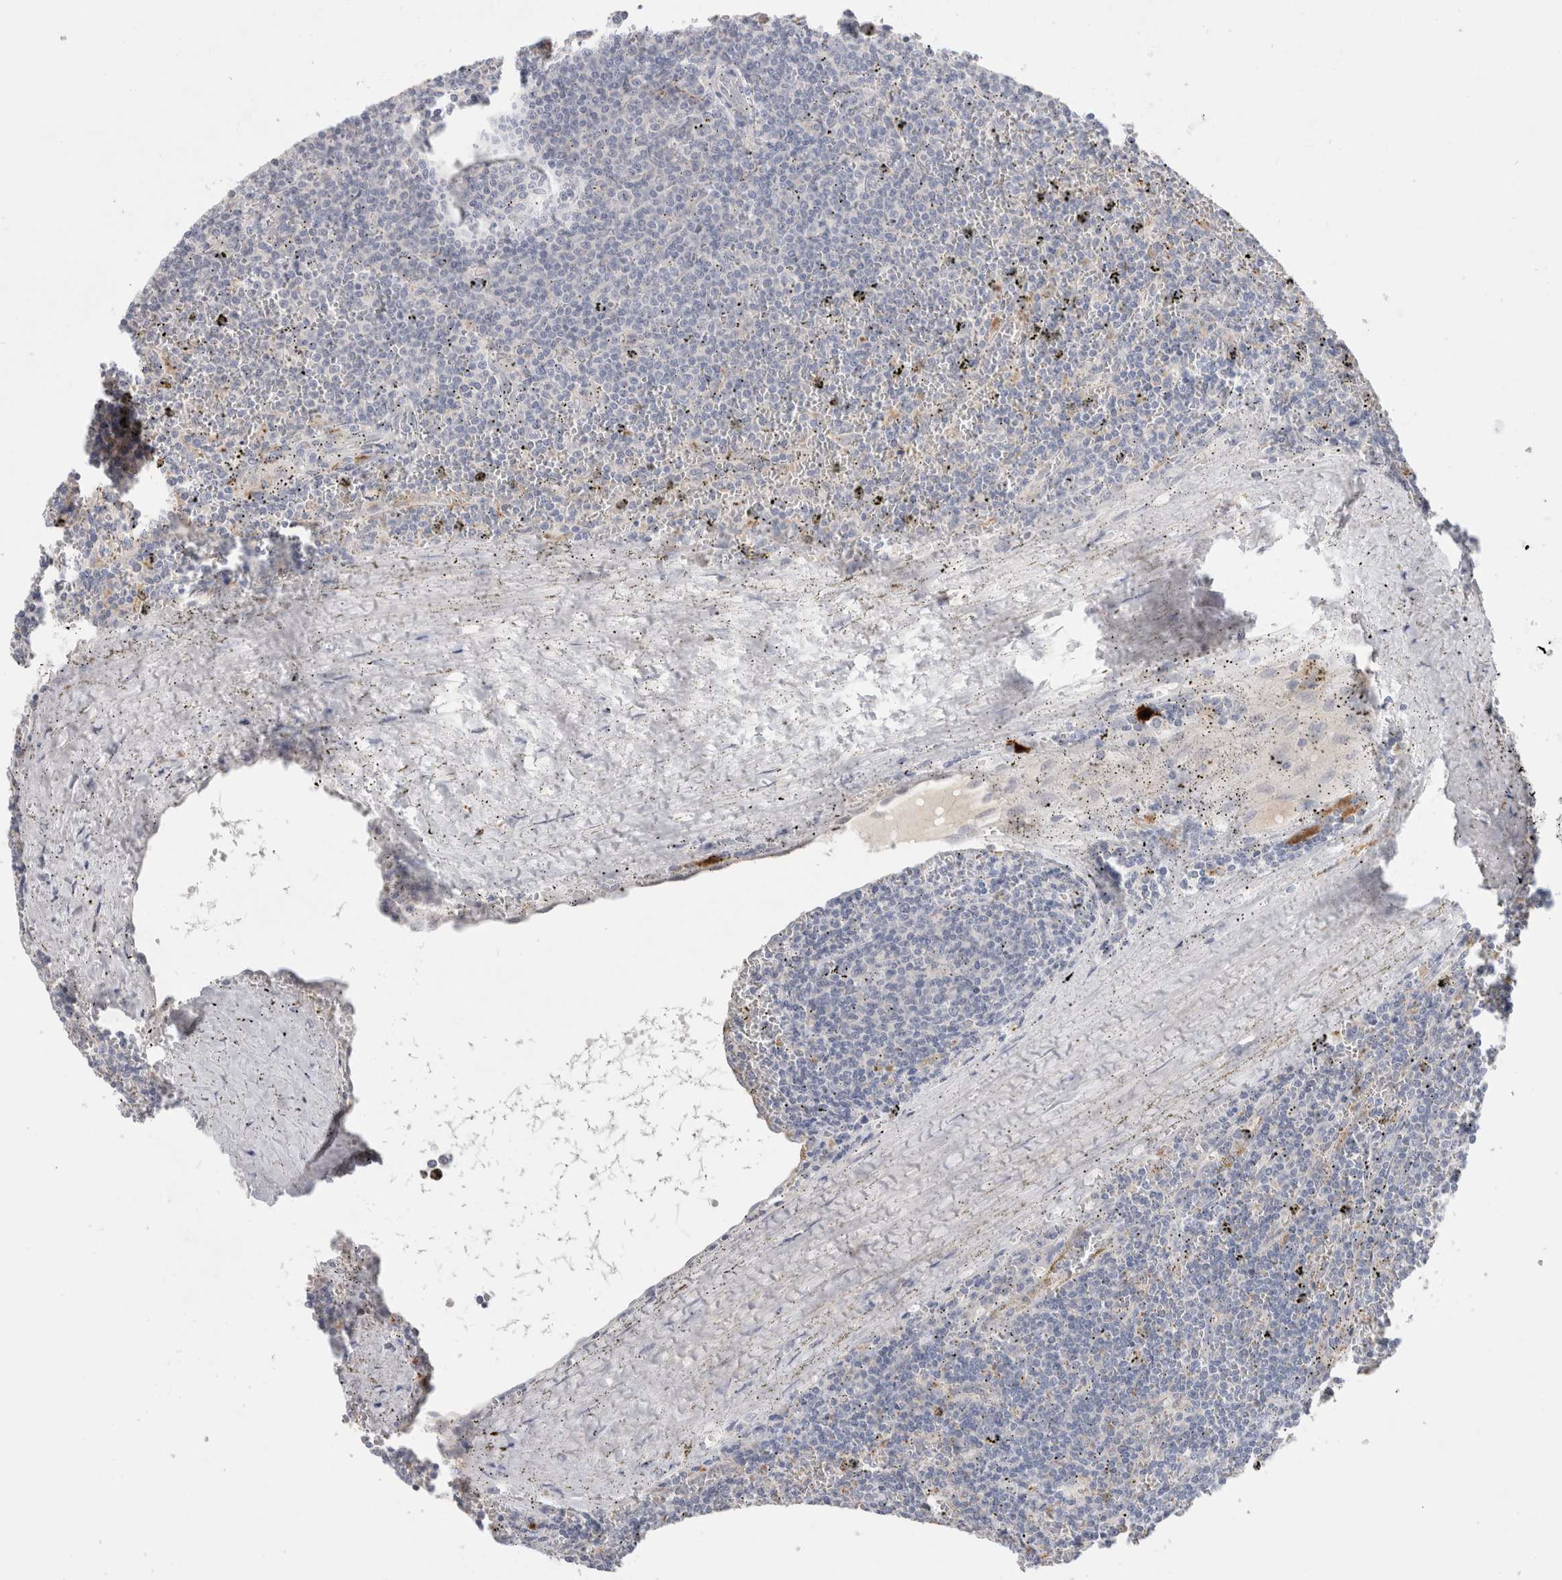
{"staining": {"intensity": "negative", "quantity": "none", "location": "none"}, "tissue": "lymphoma", "cell_type": "Tumor cells", "image_type": "cancer", "snomed": [{"axis": "morphology", "description": "Malignant lymphoma, non-Hodgkin's type, Low grade"}, {"axis": "topography", "description": "Spleen"}], "caption": "Immunohistochemistry (IHC) image of low-grade malignant lymphoma, non-Hodgkin's type stained for a protein (brown), which shows no expression in tumor cells.", "gene": "HPGDS", "patient": {"sex": "female", "age": 50}}